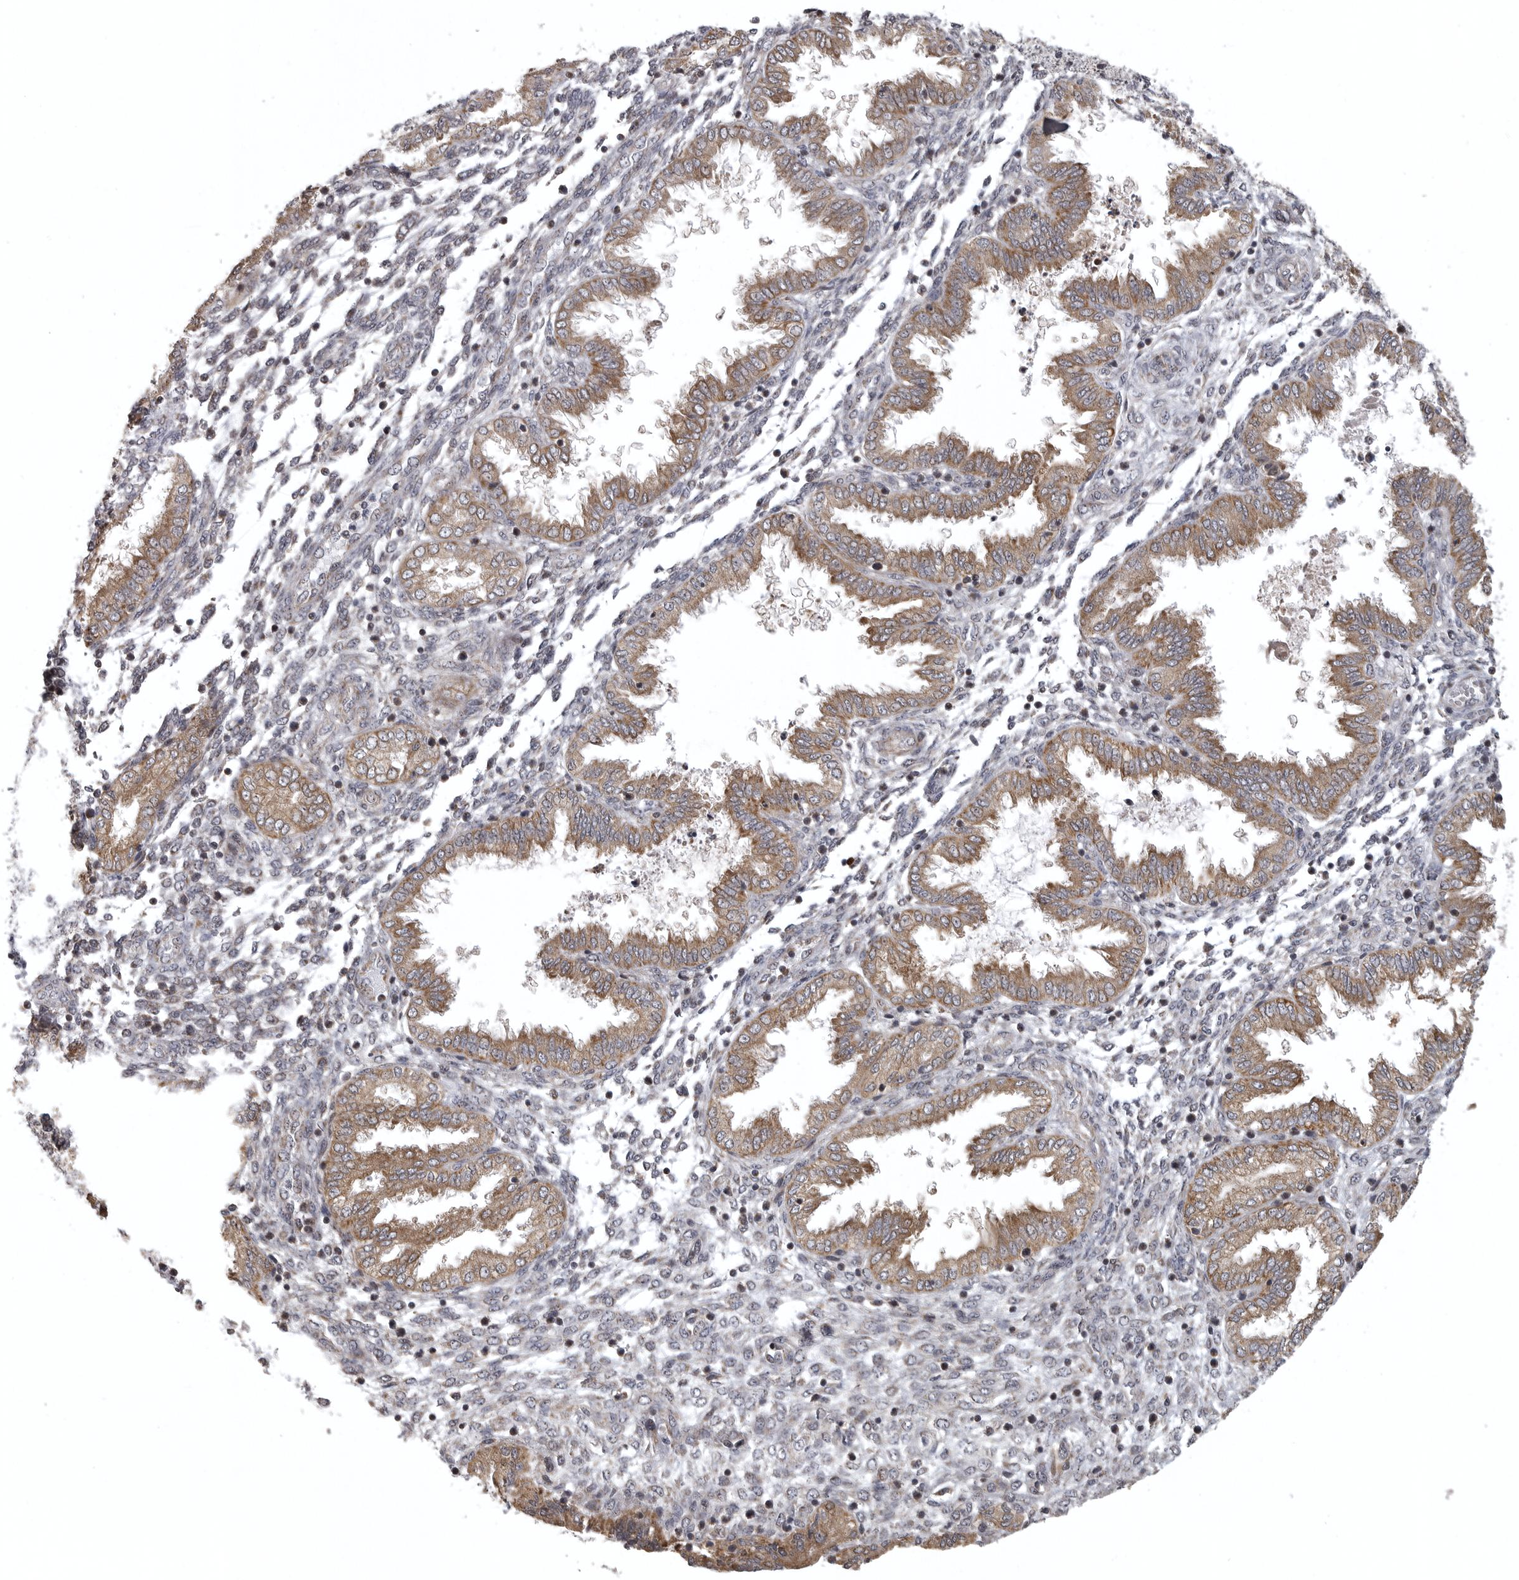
{"staining": {"intensity": "negative", "quantity": "none", "location": "none"}, "tissue": "endometrium", "cell_type": "Cells in endometrial stroma", "image_type": "normal", "snomed": [{"axis": "morphology", "description": "Normal tissue, NOS"}, {"axis": "topography", "description": "Endometrium"}], "caption": "The immunohistochemistry micrograph has no significant expression in cells in endometrial stroma of endometrium. (DAB (3,3'-diaminobenzidine) IHC visualized using brightfield microscopy, high magnification).", "gene": "POLE2", "patient": {"sex": "female", "age": 33}}